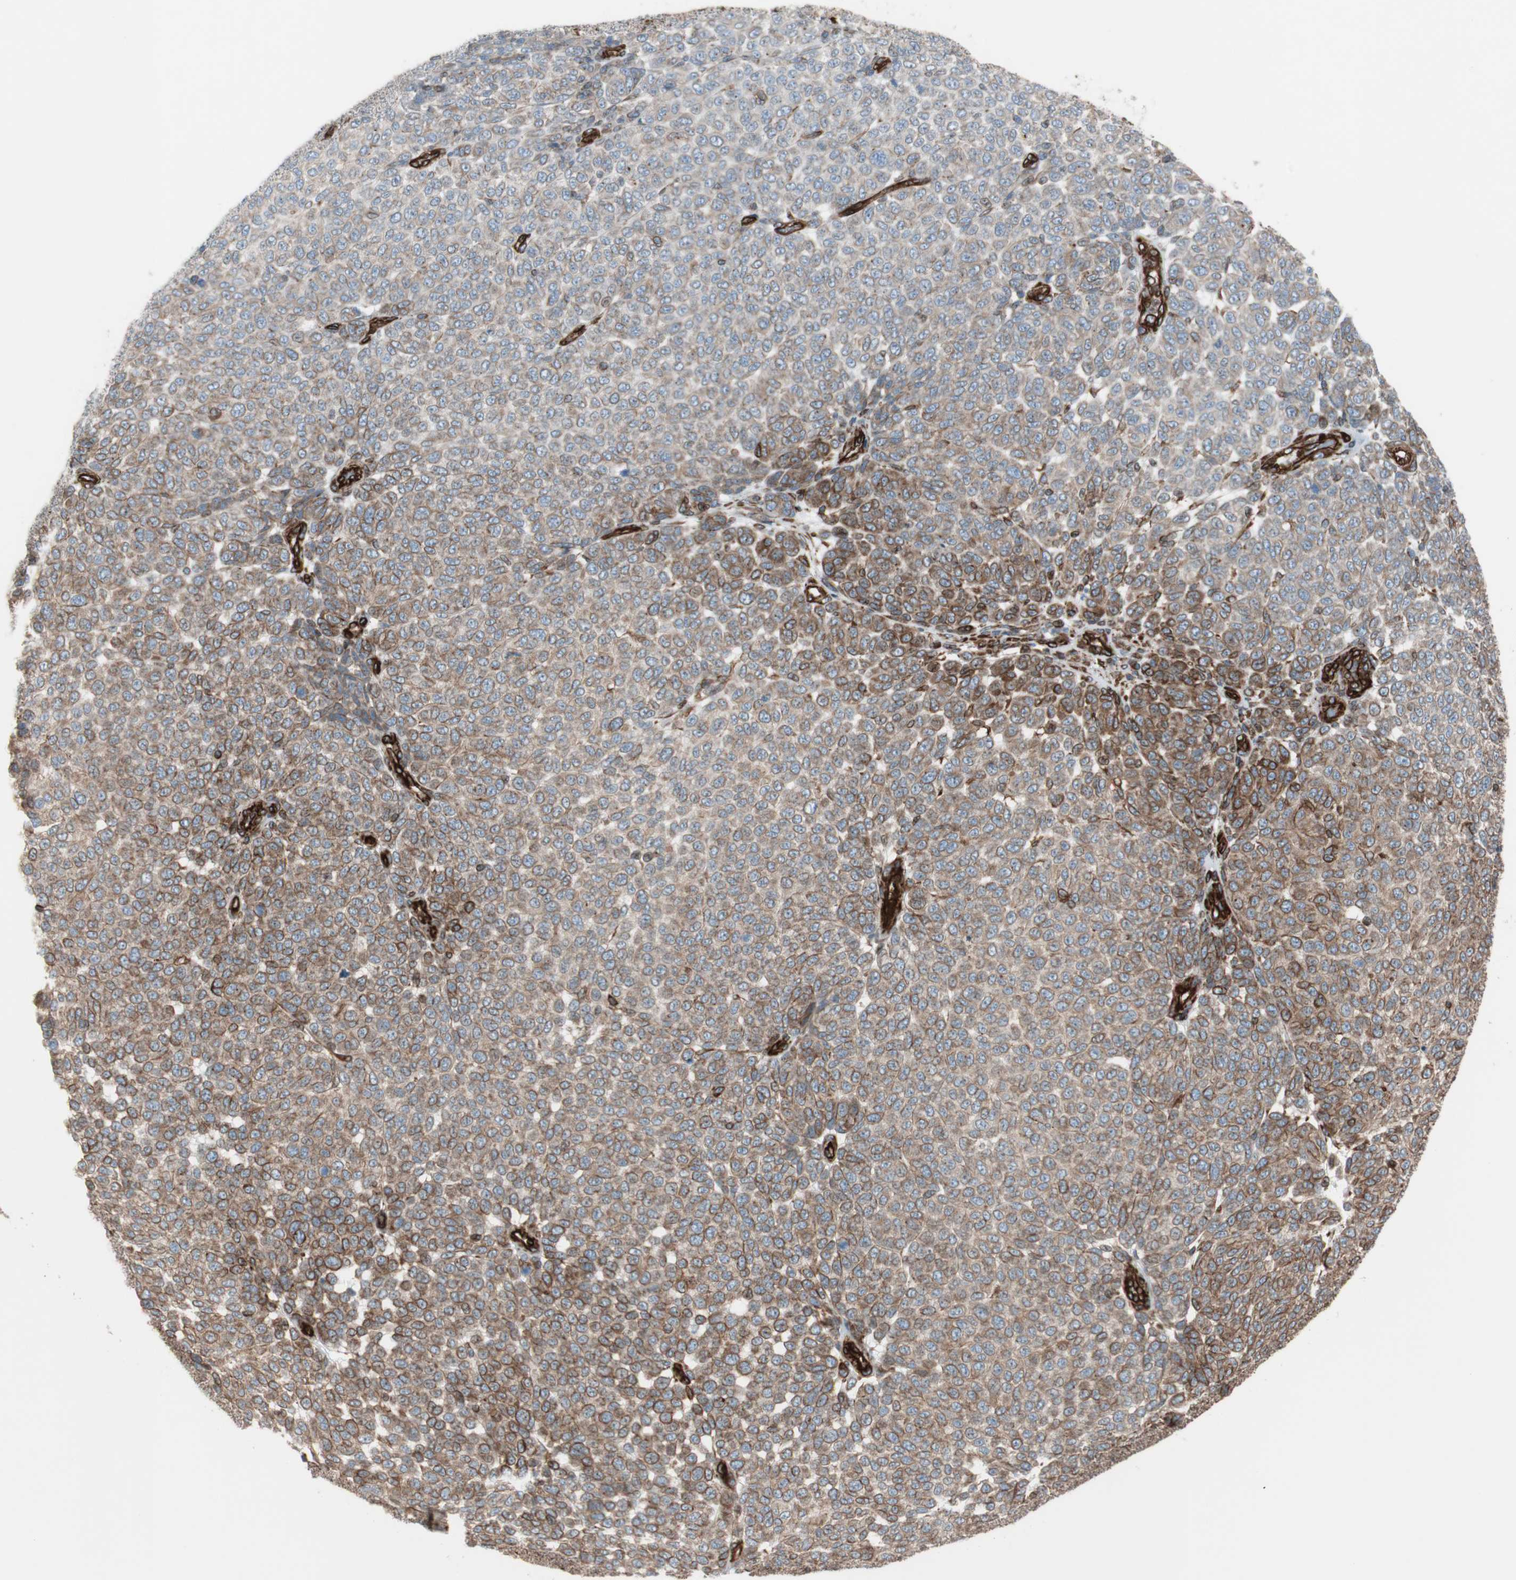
{"staining": {"intensity": "moderate", "quantity": ">75%", "location": "cytoplasmic/membranous"}, "tissue": "melanoma", "cell_type": "Tumor cells", "image_type": "cancer", "snomed": [{"axis": "morphology", "description": "Malignant melanoma, NOS"}, {"axis": "topography", "description": "Skin"}], "caption": "Immunohistochemistry (IHC) (DAB (3,3'-diaminobenzidine)) staining of melanoma reveals moderate cytoplasmic/membranous protein staining in about >75% of tumor cells.", "gene": "TCTA", "patient": {"sex": "male", "age": 59}}